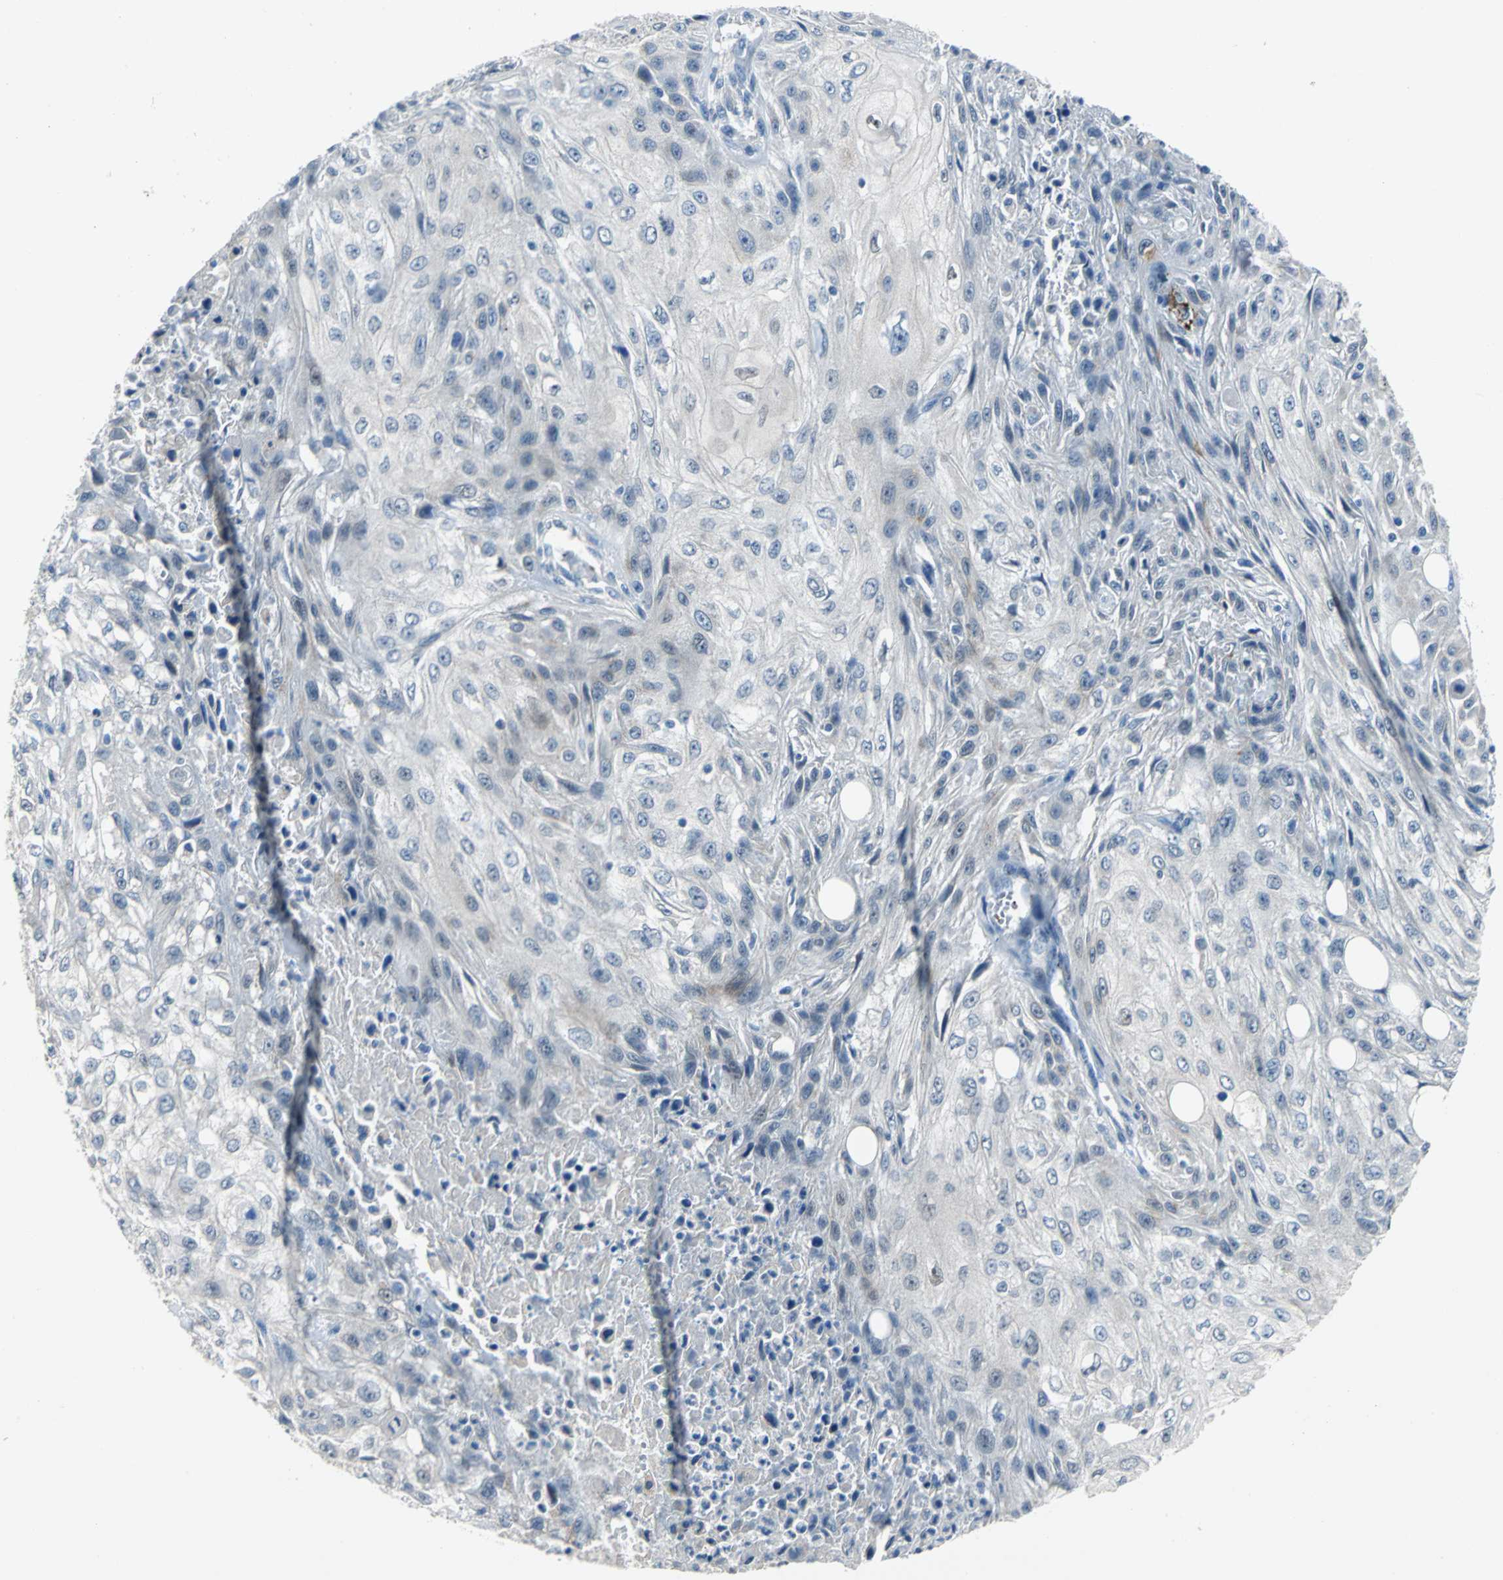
{"staining": {"intensity": "weak", "quantity": "25%-75%", "location": "cytoplasmic/membranous"}, "tissue": "skin cancer", "cell_type": "Tumor cells", "image_type": "cancer", "snomed": [{"axis": "morphology", "description": "Squamous cell carcinoma, NOS"}, {"axis": "topography", "description": "Skin"}], "caption": "Skin cancer (squamous cell carcinoma) stained for a protein (brown) shows weak cytoplasmic/membranous positive expression in about 25%-75% of tumor cells.", "gene": "SELP", "patient": {"sex": "male", "age": 75}}